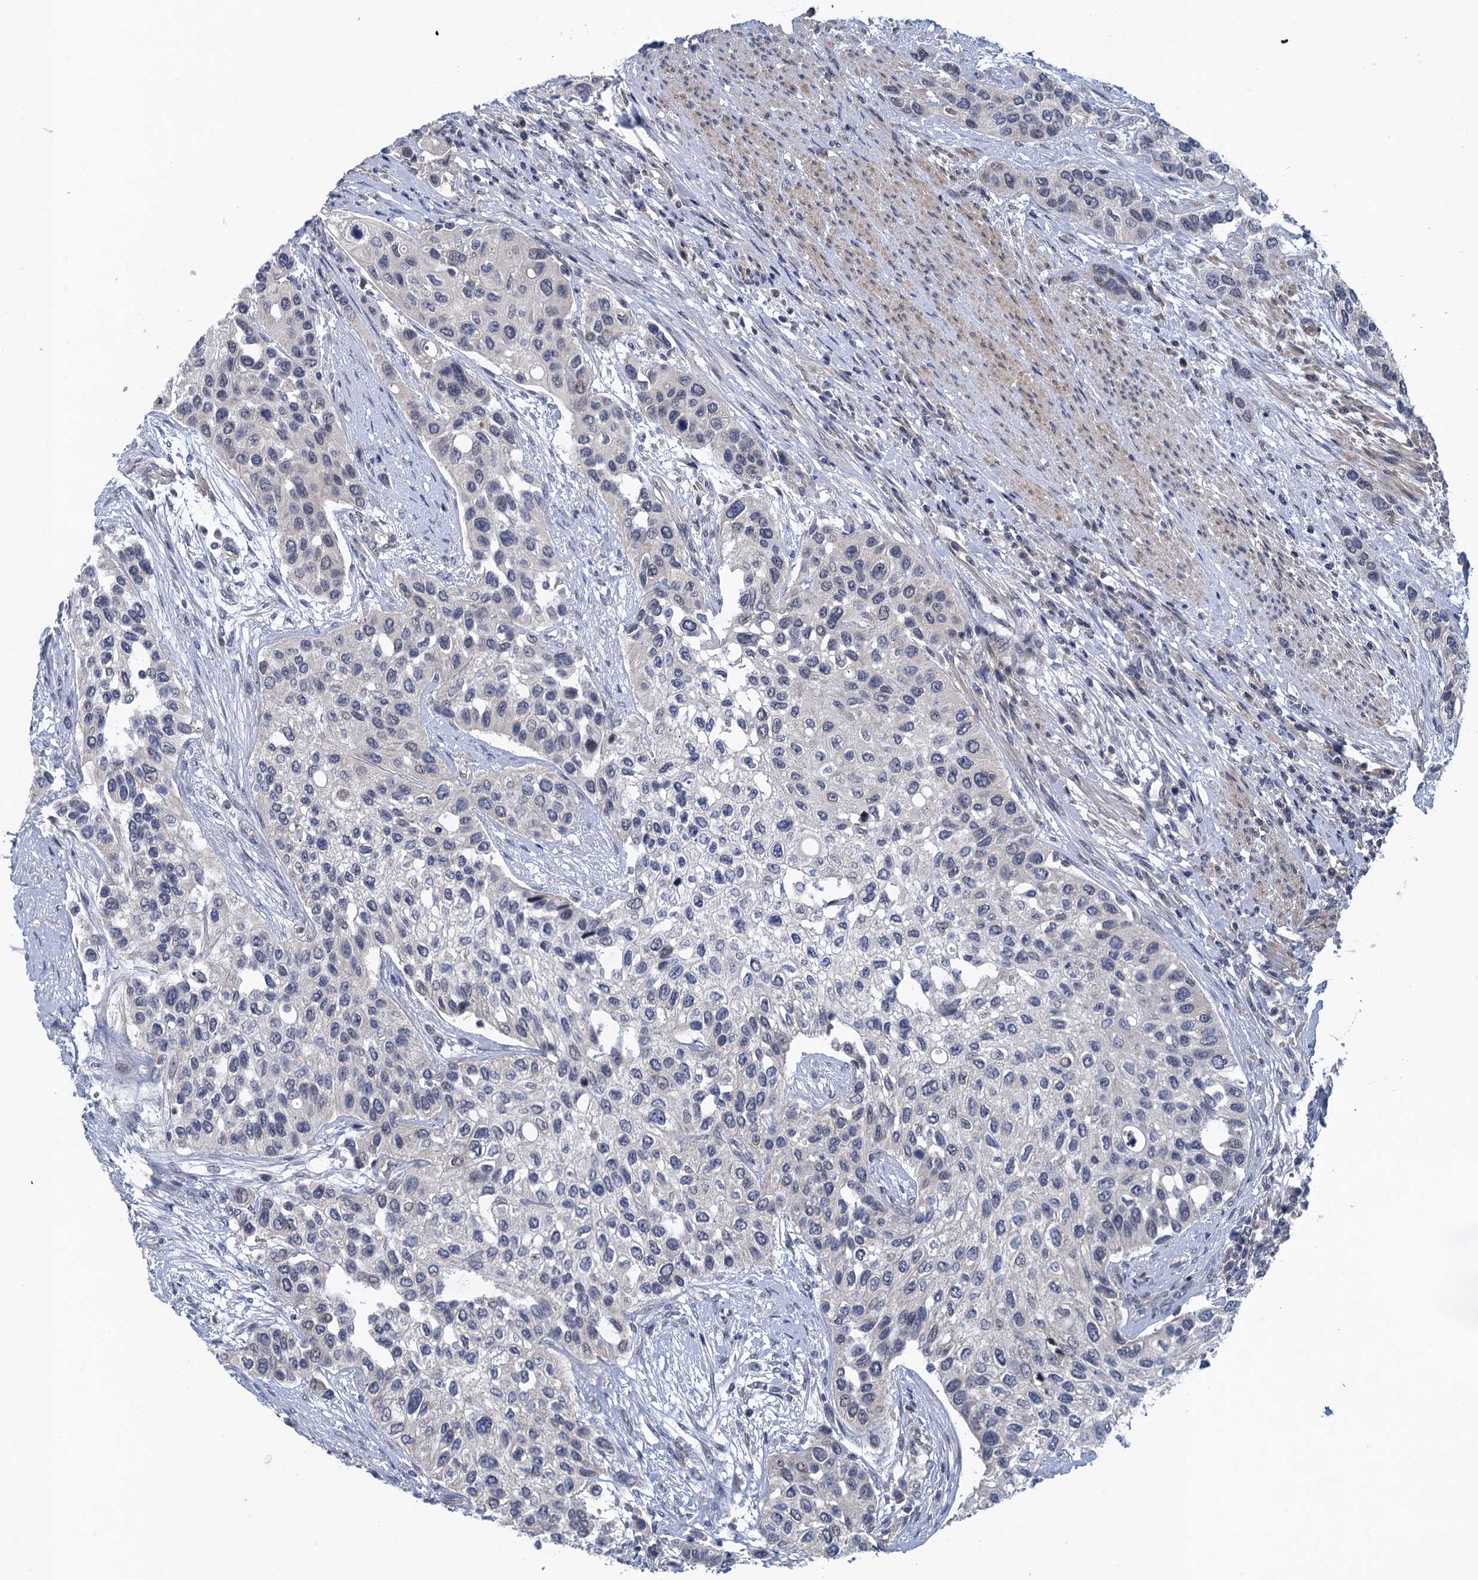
{"staining": {"intensity": "negative", "quantity": "none", "location": "none"}, "tissue": "urothelial cancer", "cell_type": "Tumor cells", "image_type": "cancer", "snomed": [{"axis": "morphology", "description": "Normal tissue, NOS"}, {"axis": "morphology", "description": "Urothelial carcinoma, High grade"}, {"axis": "topography", "description": "Vascular tissue"}, {"axis": "topography", "description": "Urinary bladder"}], "caption": "The immunohistochemistry (IHC) image has no significant positivity in tumor cells of urothelial carcinoma (high-grade) tissue. The staining was performed using DAB (3,3'-diaminobenzidine) to visualize the protein expression in brown, while the nuclei were stained in blue with hematoxylin (Magnification: 20x).", "gene": "MDM1", "patient": {"sex": "female", "age": 56}}